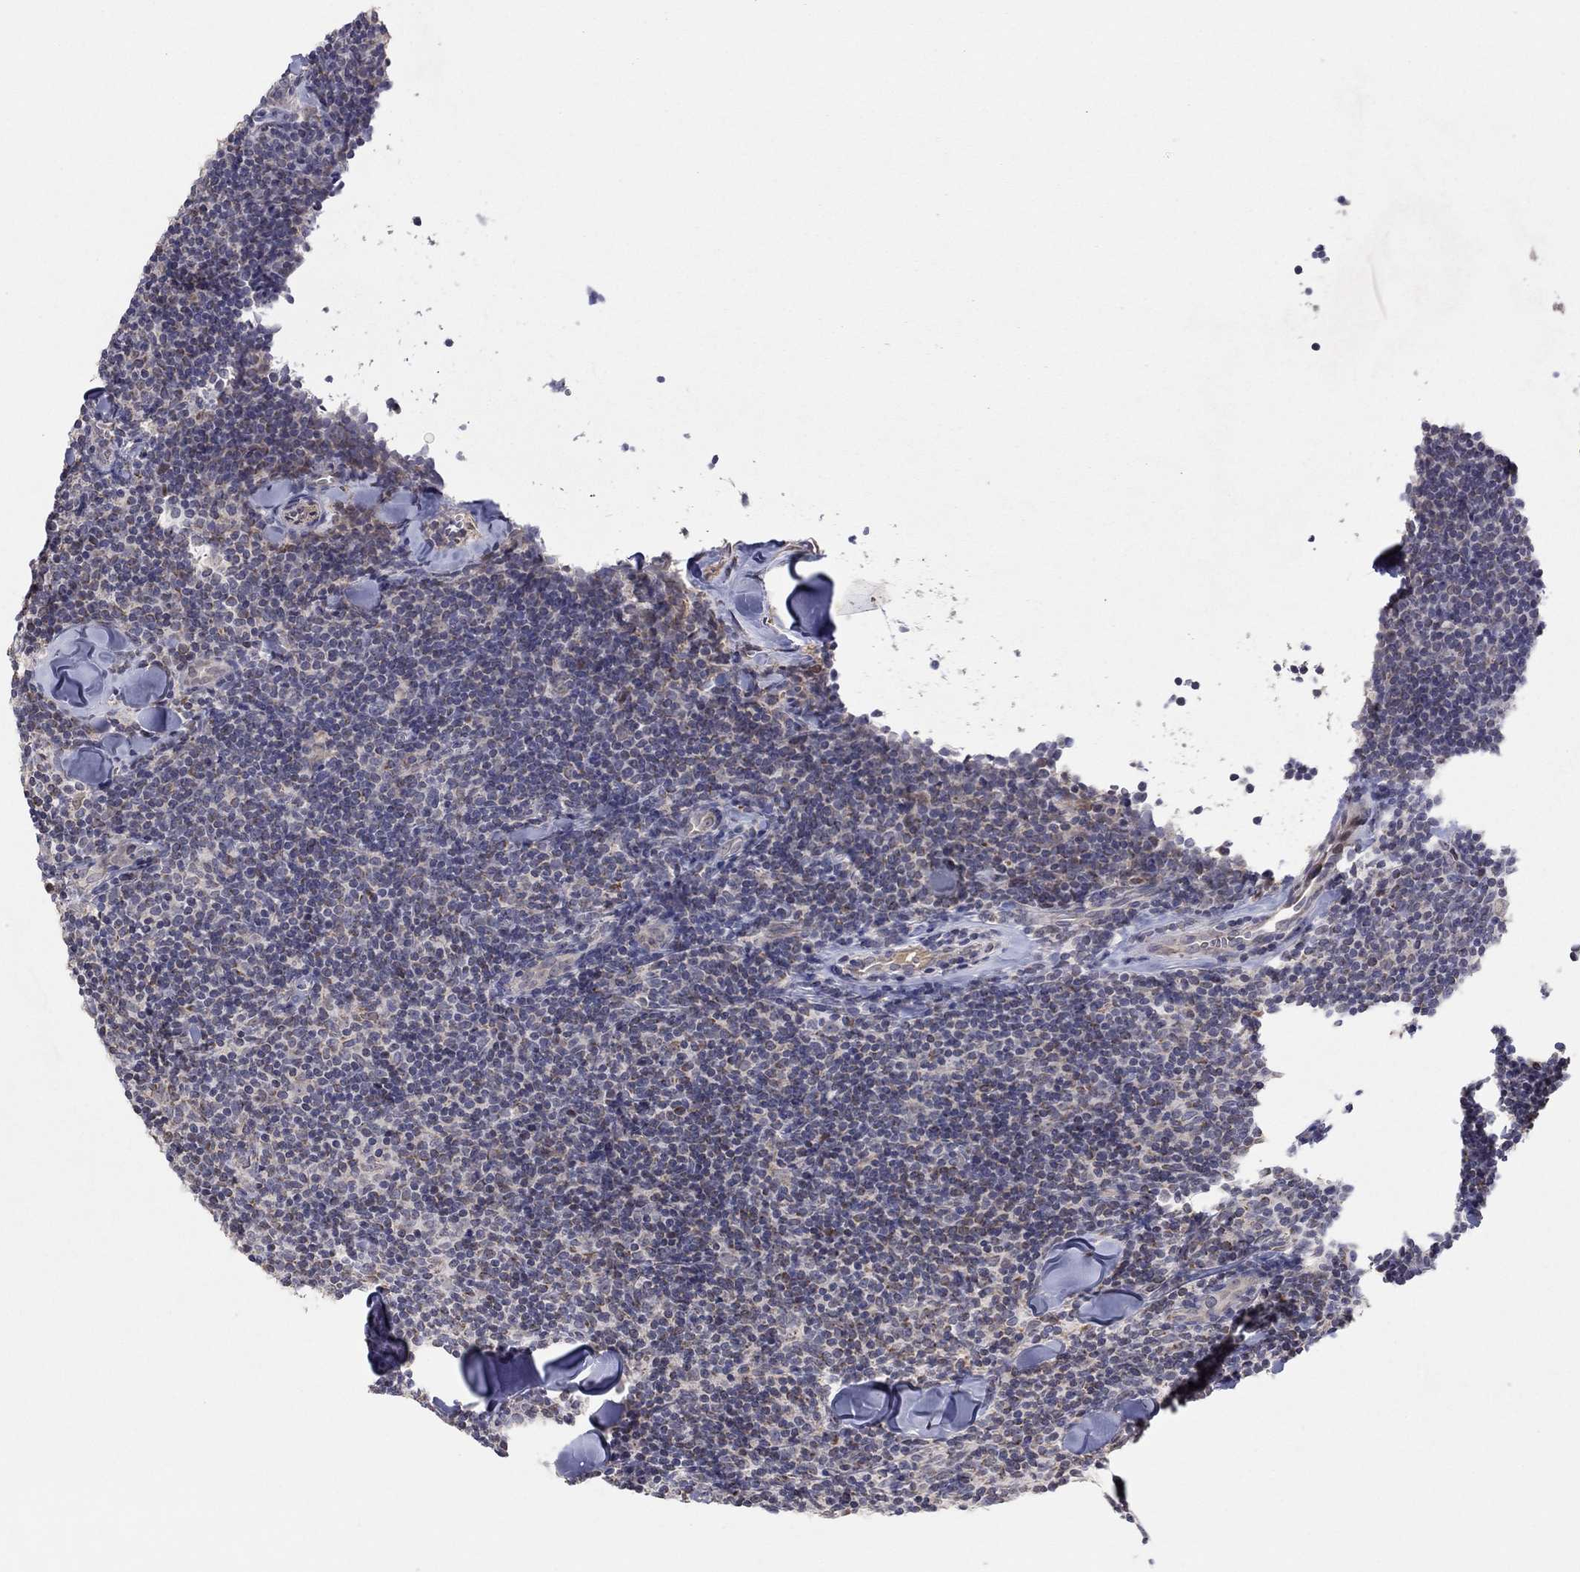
{"staining": {"intensity": "weak", "quantity": "25%-75%", "location": "cytoplasmic/membranous"}, "tissue": "lymphoma", "cell_type": "Tumor cells", "image_type": "cancer", "snomed": [{"axis": "morphology", "description": "Malignant lymphoma, non-Hodgkin's type, Low grade"}, {"axis": "topography", "description": "Lymph node"}], "caption": "IHC (DAB (3,3'-diaminobenzidine)) staining of lymphoma shows weak cytoplasmic/membranous protein staining in approximately 25%-75% of tumor cells.", "gene": "CRACDL", "patient": {"sex": "female", "age": 56}}